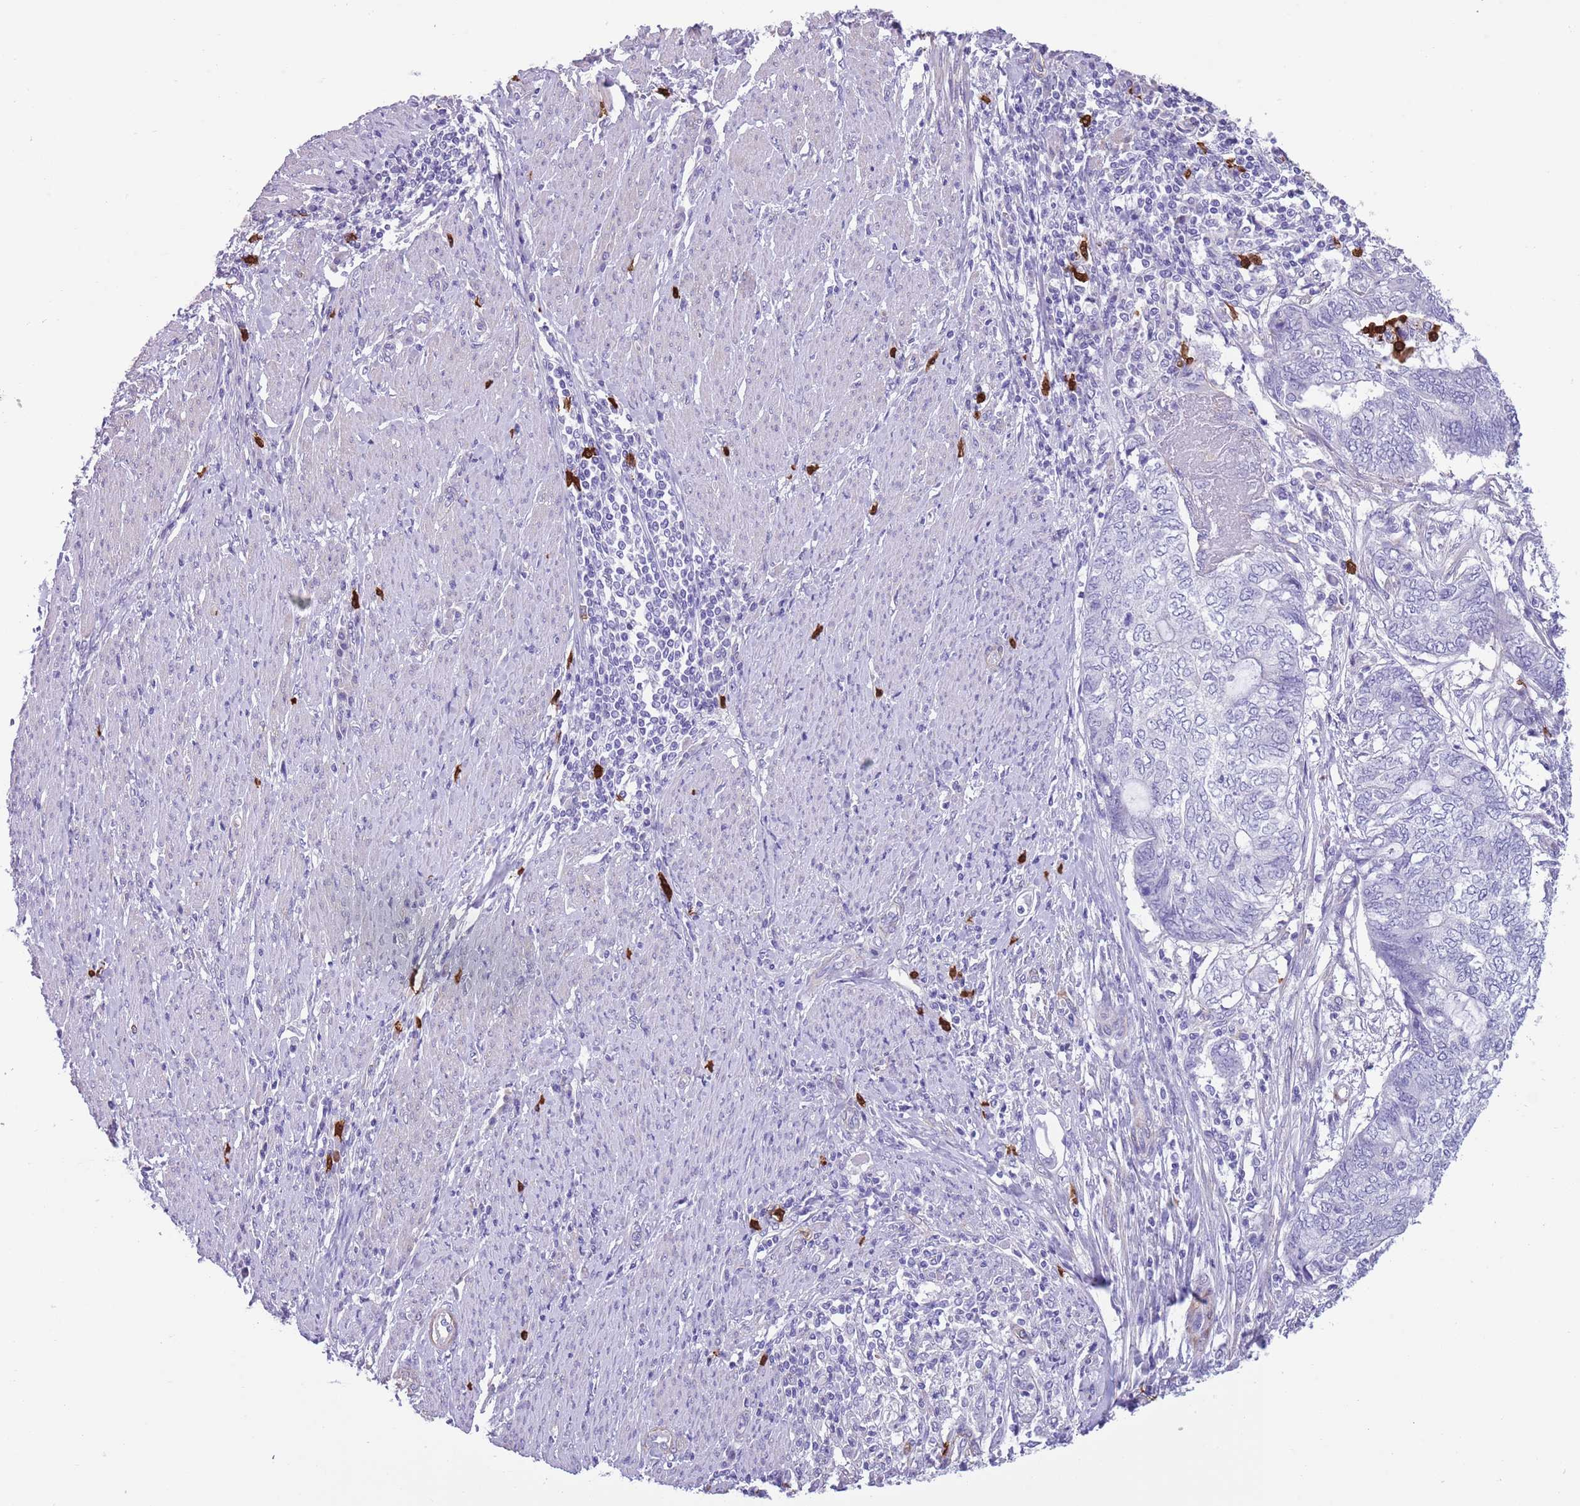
{"staining": {"intensity": "negative", "quantity": "none", "location": "none"}, "tissue": "endometrial cancer", "cell_type": "Tumor cells", "image_type": "cancer", "snomed": [{"axis": "morphology", "description": "Adenocarcinoma, NOS"}, {"axis": "topography", "description": "Uterus"}, {"axis": "topography", "description": "Endometrium"}], "caption": "Tumor cells show no significant protein expression in endometrial cancer. (Immunohistochemistry, brightfield microscopy, high magnification).", "gene": "TSGA13", "patient": {"sex": "female", "age": 70}}